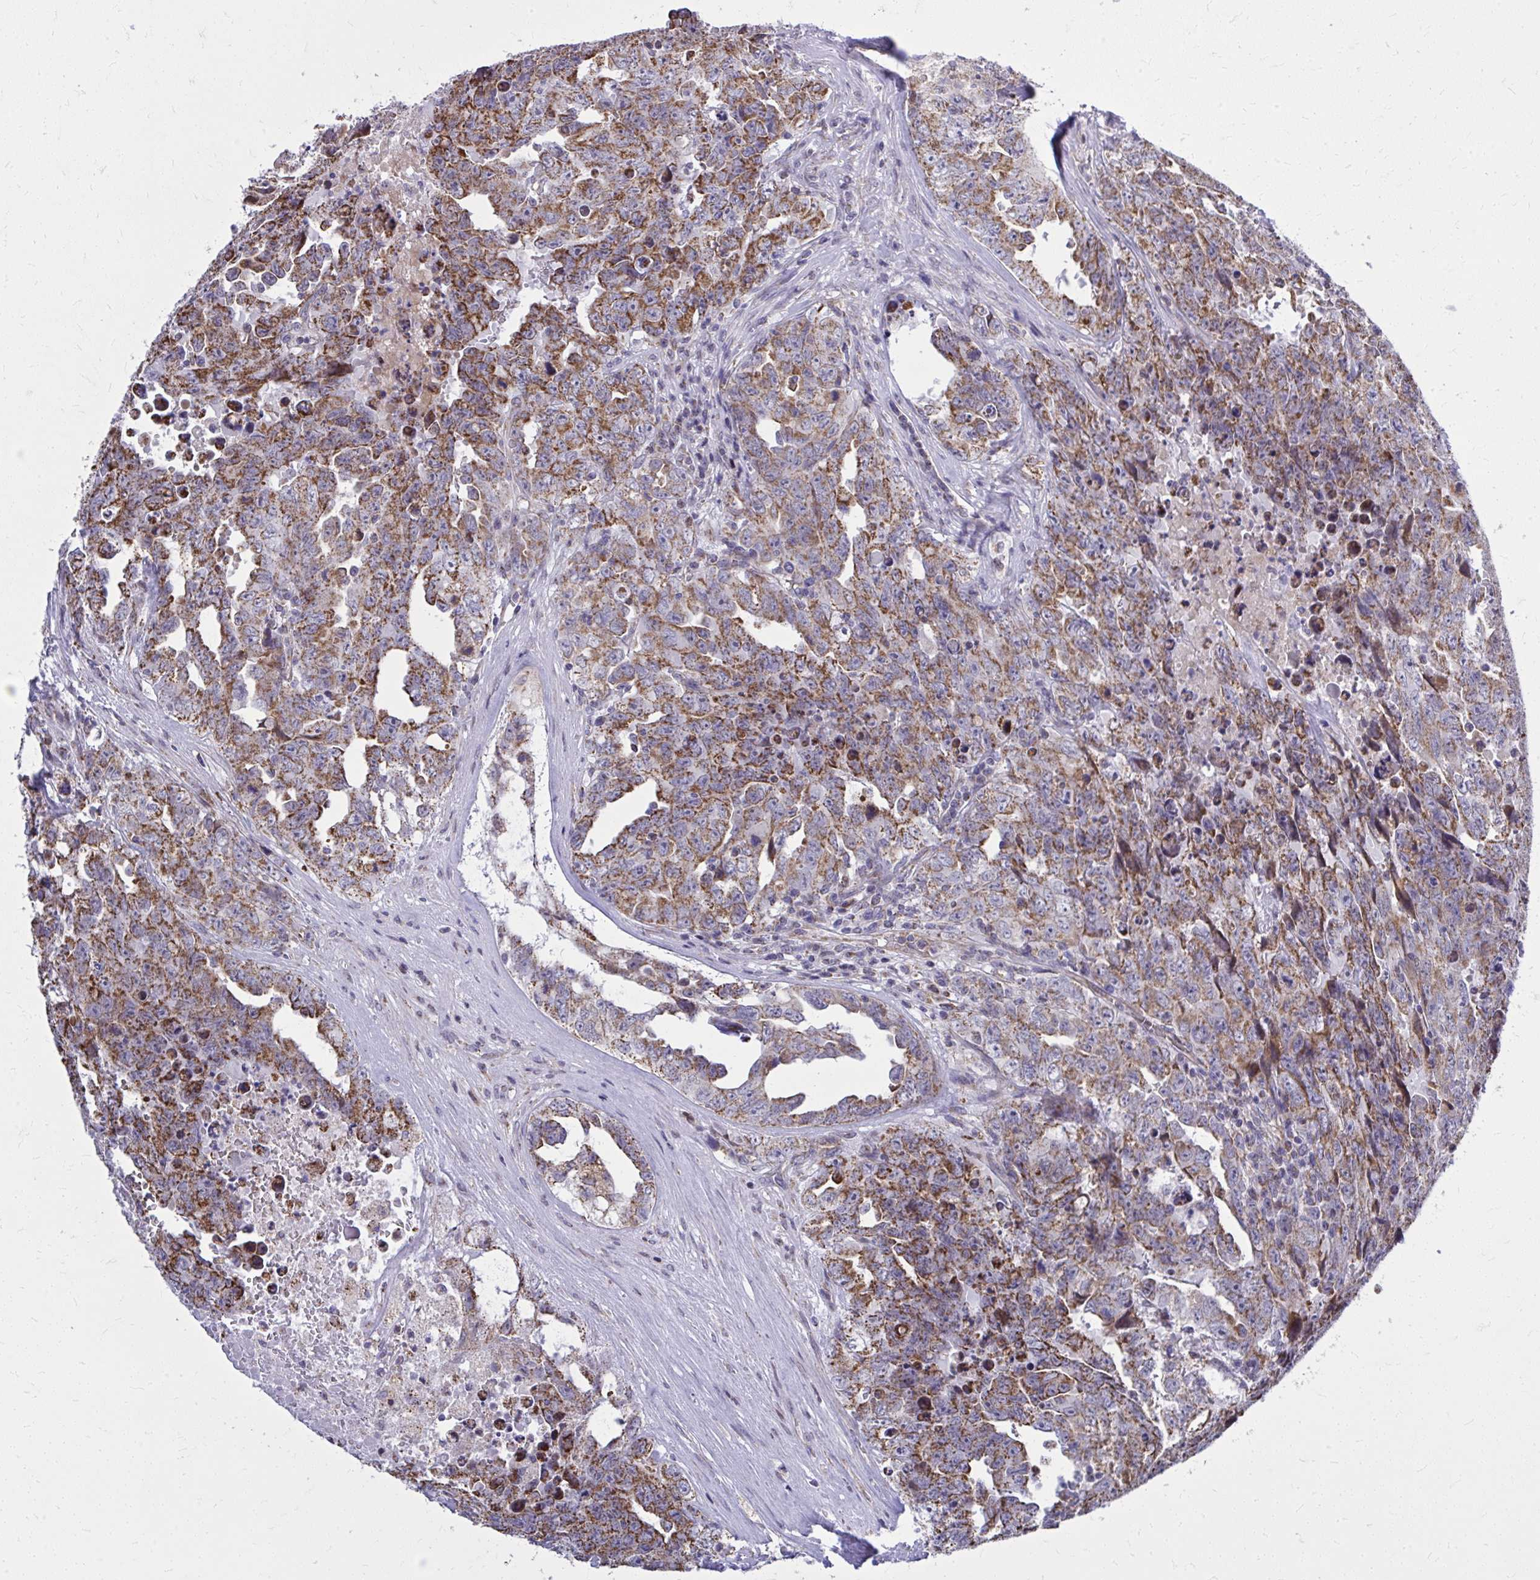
{"staining": {"intensity": "strong", "quantity": ">75%", "location": "cytoplasmic/membranous"}, "tissue": "testis cancer", "cell_type": "Tumor cells", "image_type": "cancer", "snomed": [{"axis": "morphology", "description": "Carcinoma, Embryonal, NOS"}, {"axis": "topography", "description": "Testis"}], "caption": "Human testis embryonal carcinoma stained with a protein marker displays strong staining in tumor cells.", "gene": "ZNF362", "patient": {"sex": "male", "age": 24}}